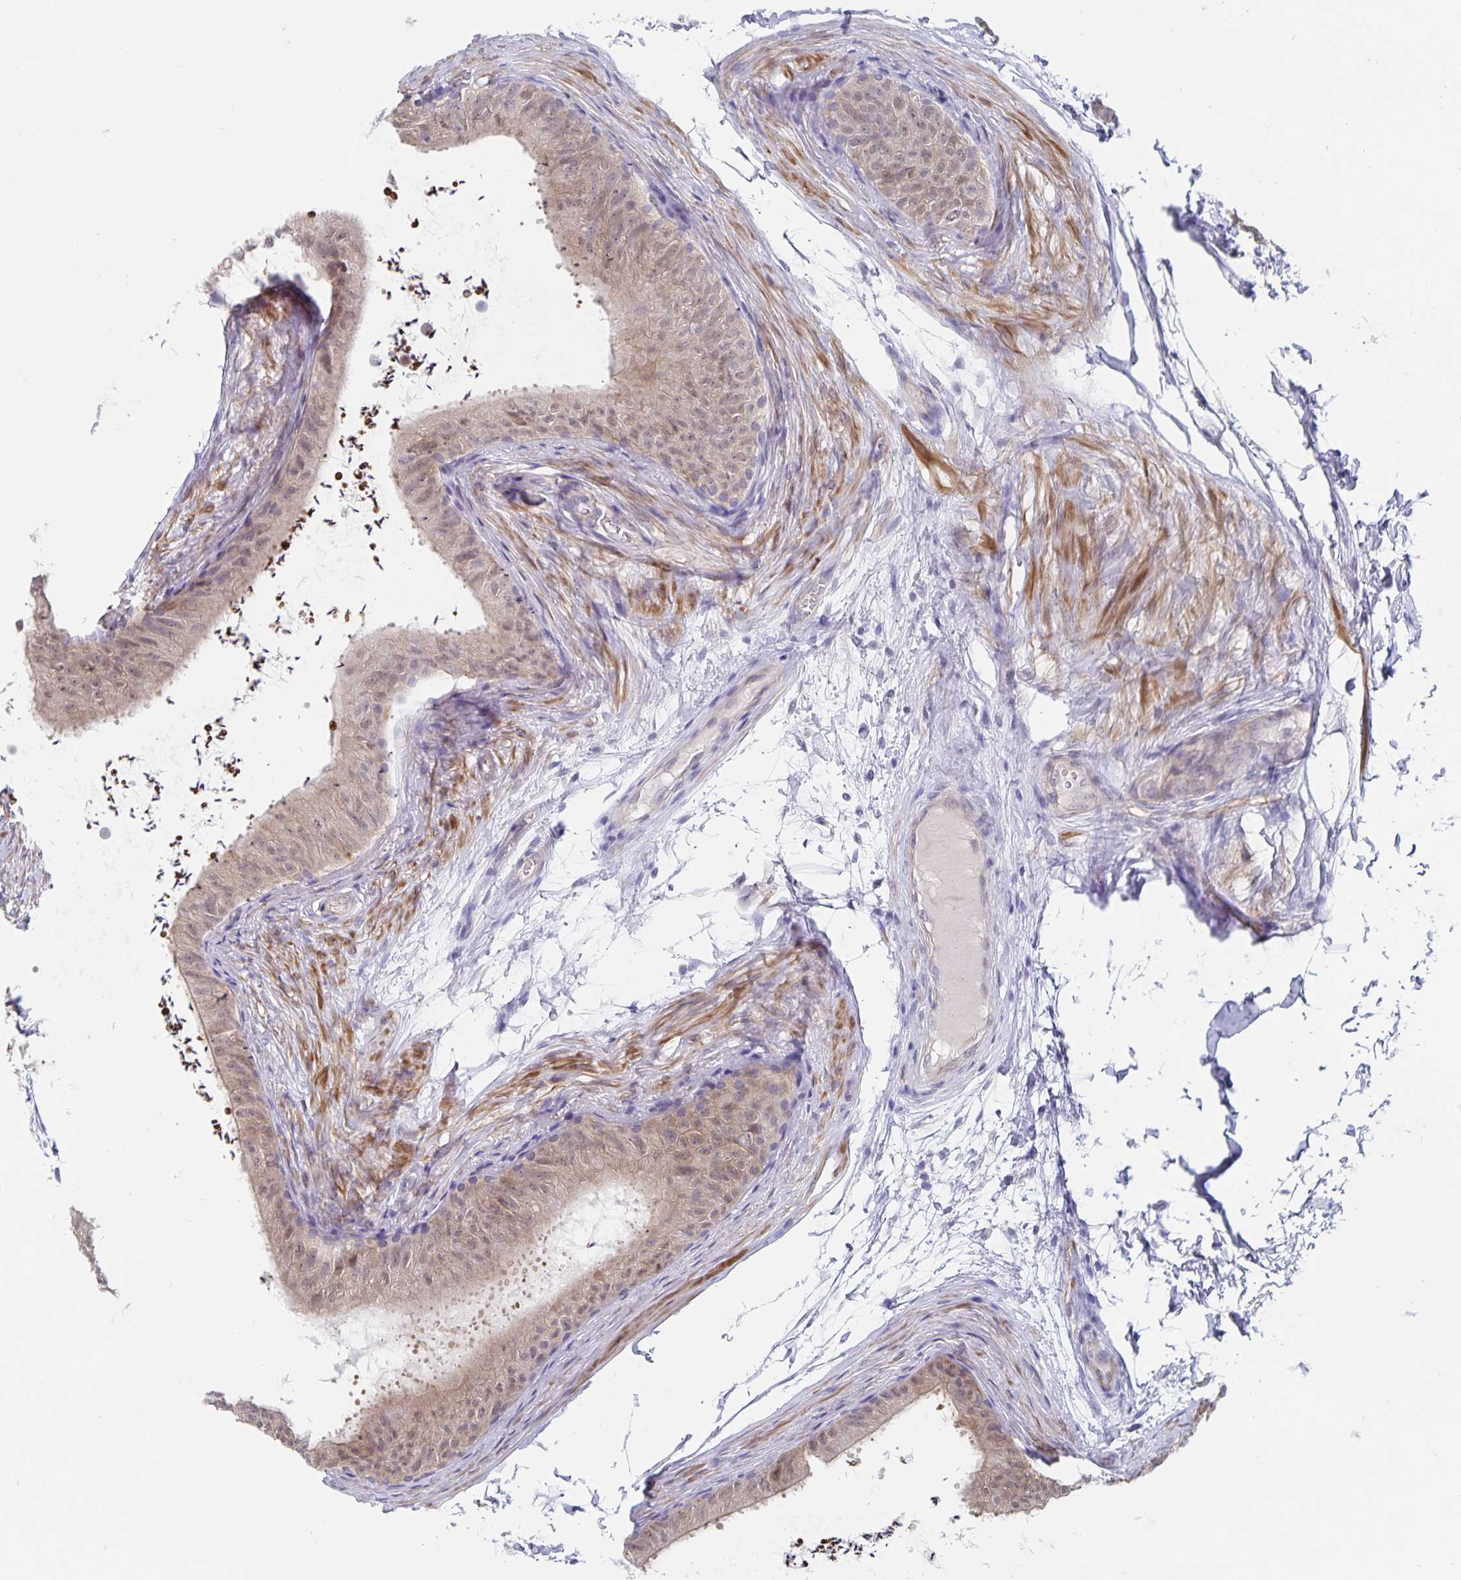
{"staining": {"intensity": "weak", "quantity": "25%-75%", "location": "cytoplasmic/membranous,nuclear"}, "tissue": "epididymis", "cell_type": "Glandular cells", "image_type": "normal", "snomed": [{"axis": "morphology", "description": "Normal tissue, NOS"}, {"axis": "topography", "description": "Epididymis, spermatic cord, NOS"}, {"axis": "topography", "description": "Epididymis"}, {"axis": "topography", "description": "Peripheral nerve tissue"}], "caption": "Immunohistochemical staining of unremarkable epididymis displays 25%-75% levels of weak cytoplasmic/membranous,nuclear protein positivity in about 25%-75% of glandular cells. The protein is shown in brown color, while the nuclei are stained blue.", "gene": "BAG6", "patient": {"sex": "male", "age": 29}}